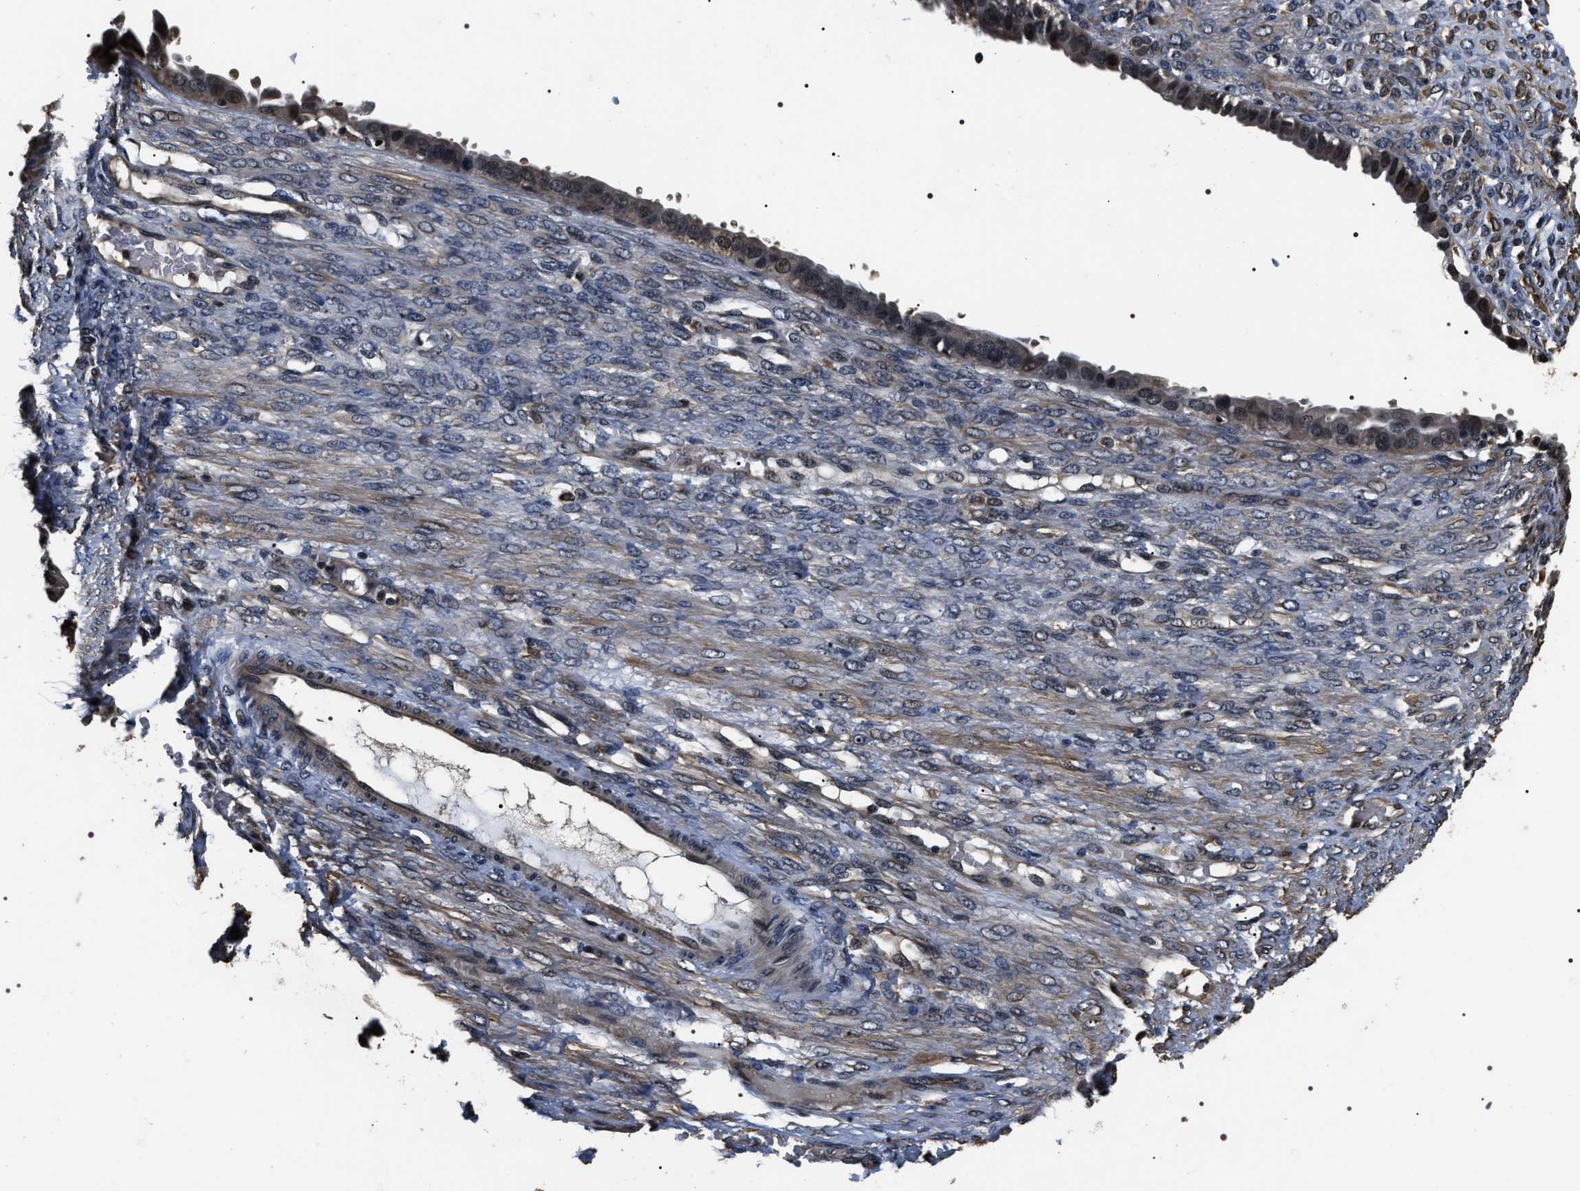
{"staining": {"intensity": "moderate", "quantity": "<25%", "location": "nuclear"}, "tissue": "ovarian cancer", "cell_type": "Tumor cells", "image_type": "cancer", "snomed": [{"axis": "morphology", "description": "Cystadenocarcinoma, serous, NOS"}, {"axis": "topography", "description": "Ovary"}], "caption": "Brown immunohistochemical staining in serous cystadenocarcinoma (ovarian) exhibits moderate nuclear expression in approximately <25% of tumor cells. (IHC, brightfield microscopy, high magnification).", "gene": "ARHGAP22", "patient": {"sex": "female", "age": 58}}